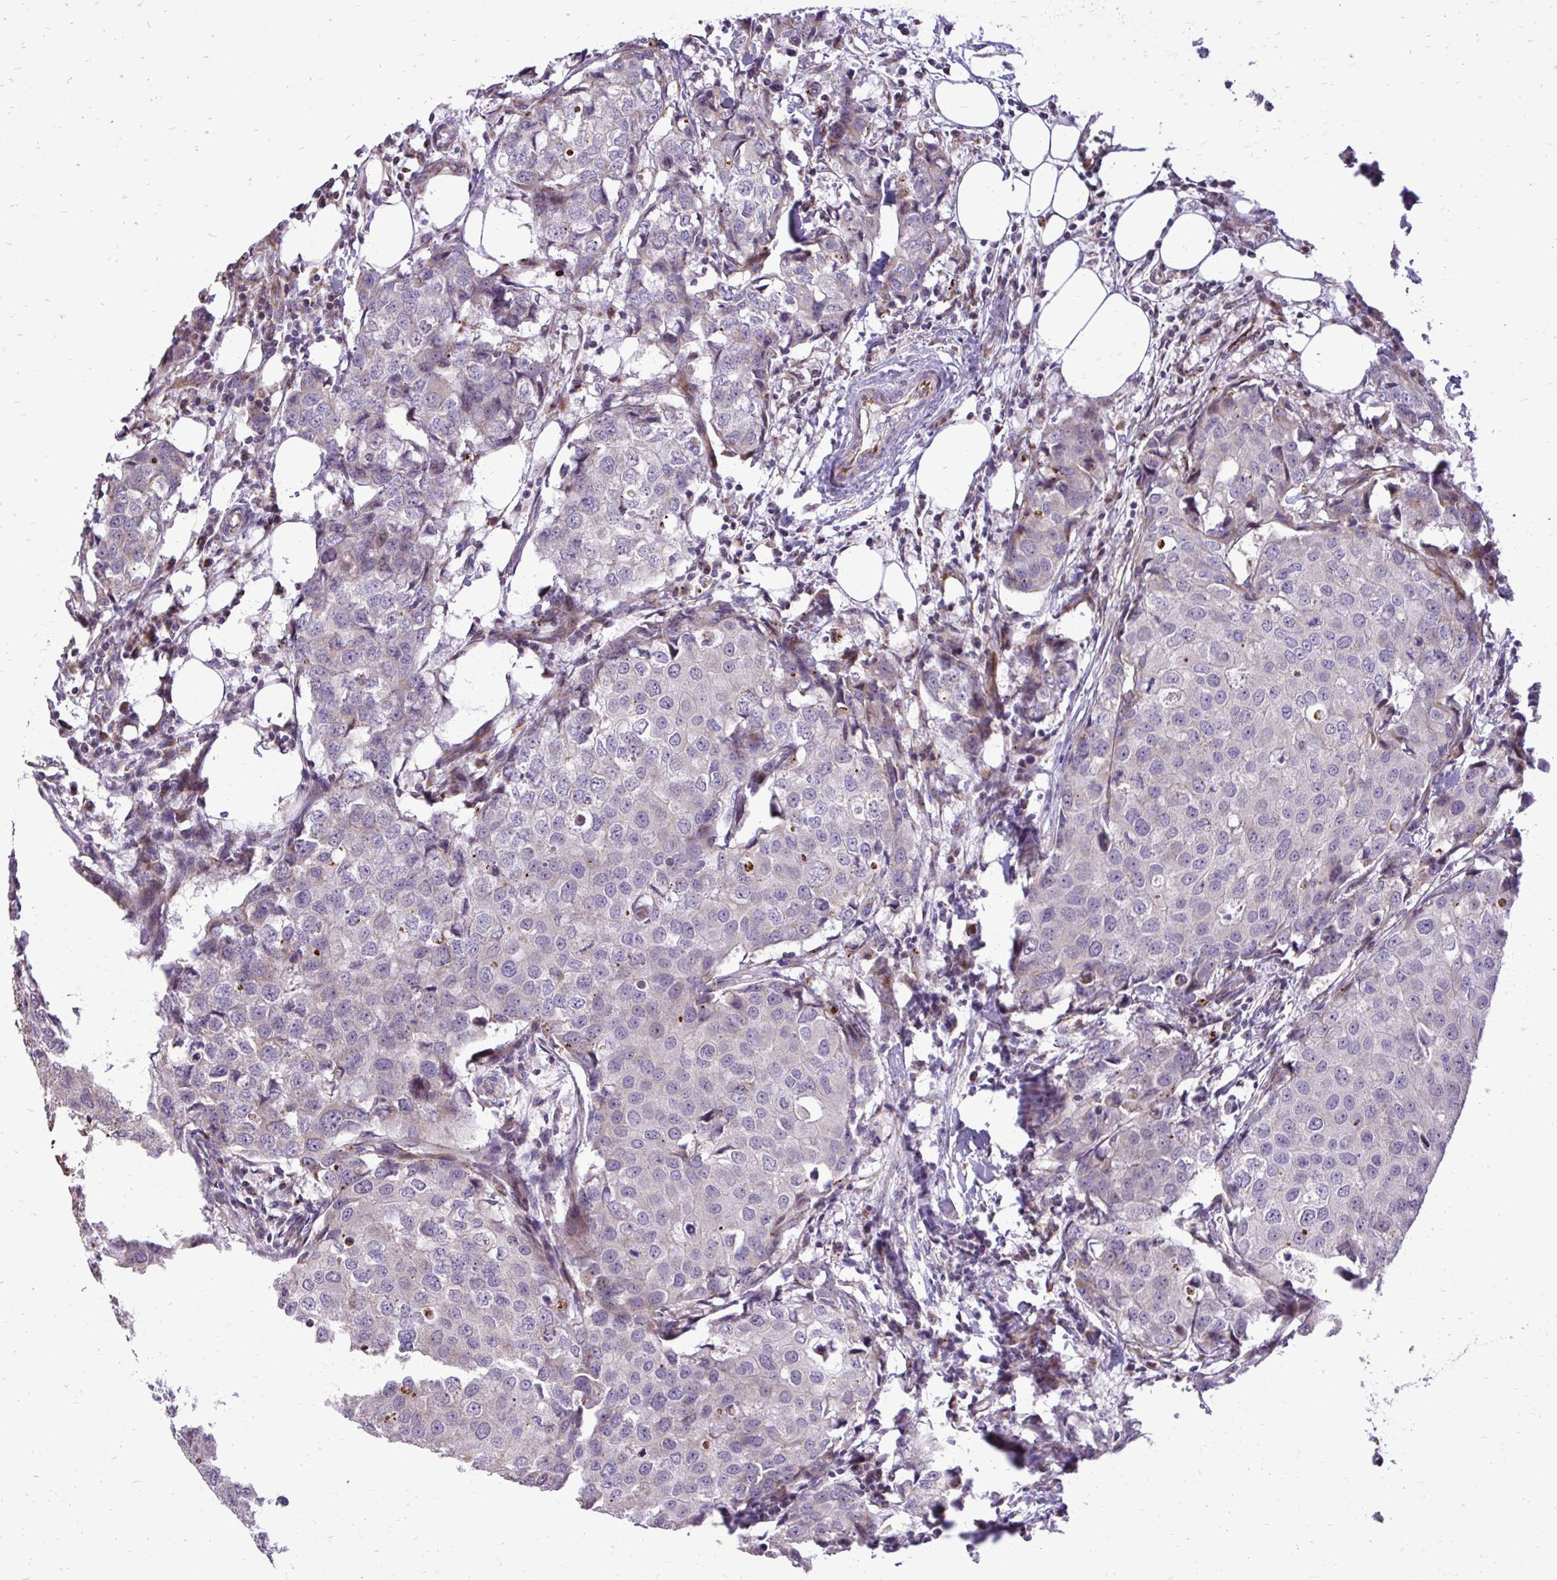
{"staining": {"intensity": "negative", "quantity": "none", "location": "none"}, "tissue": "breast cancer", "cell_type": "Tumor cells", "image_type": "cancer", "snomed": [{"axis": "morphology", "description": "Duct carcinoma"}, {"axis": "topography", "description": "Breast"}], "caption": "This image is of breast cancer stained with IHC to label a protein in brown with the nuclei are counter-stained blue. There is no expression in tumor cells. (Brightfield microscopy of DAB immunohistochemistry at high magnification).", "gene": "ABCC3", "patient": {"sex": "female", "age": 27}}